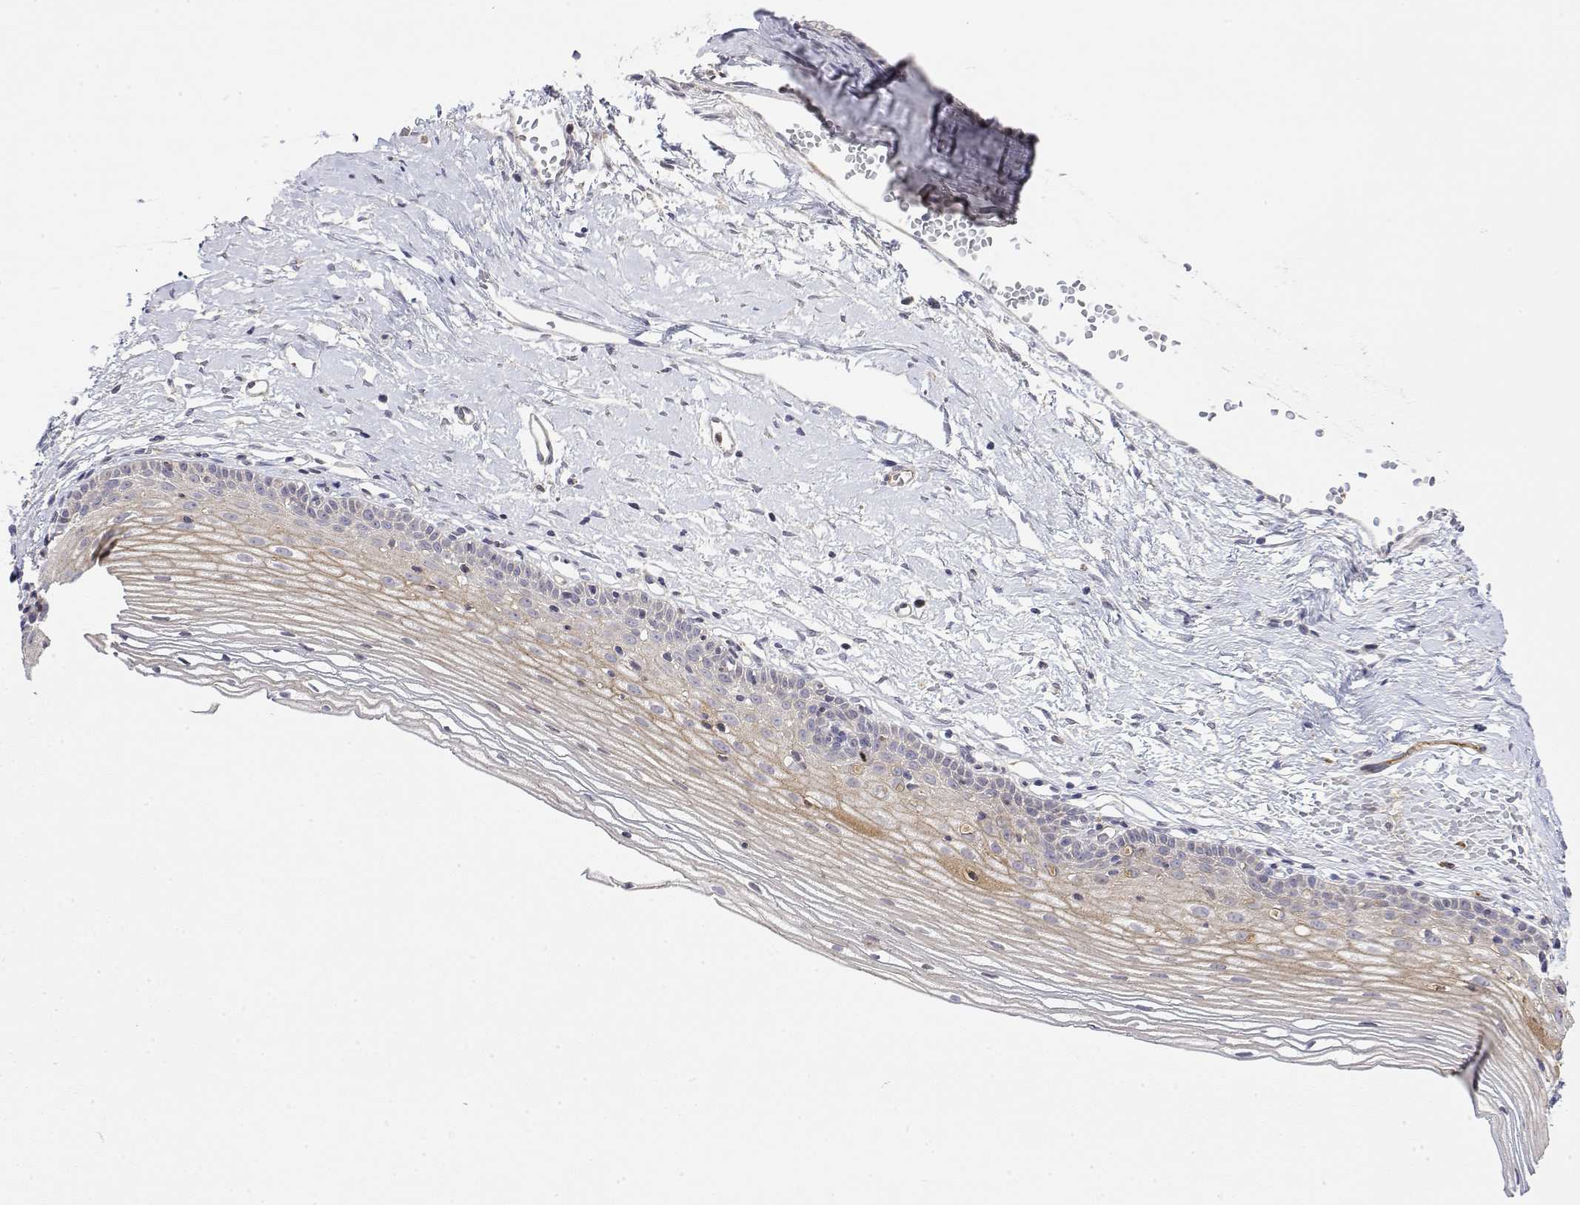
{"staining": {"intensity": "negative", "quantity": "none", "location": "none"}, "tissue": "cervix", "cell_type": "Glandular cells", "image_type": "normal", "snomed": [{"axis": "morphology", "description": "Normal tissue, NOS"}, {"axis": "topography", "description": "Cervix"}], "caption": "This is an immunohistochemistry (IHC) micrograph of normal cervix. There is no positivity in glandular cells.", "gene": "IGFBP4", "patient": {"sex": "female", "age": 40}}